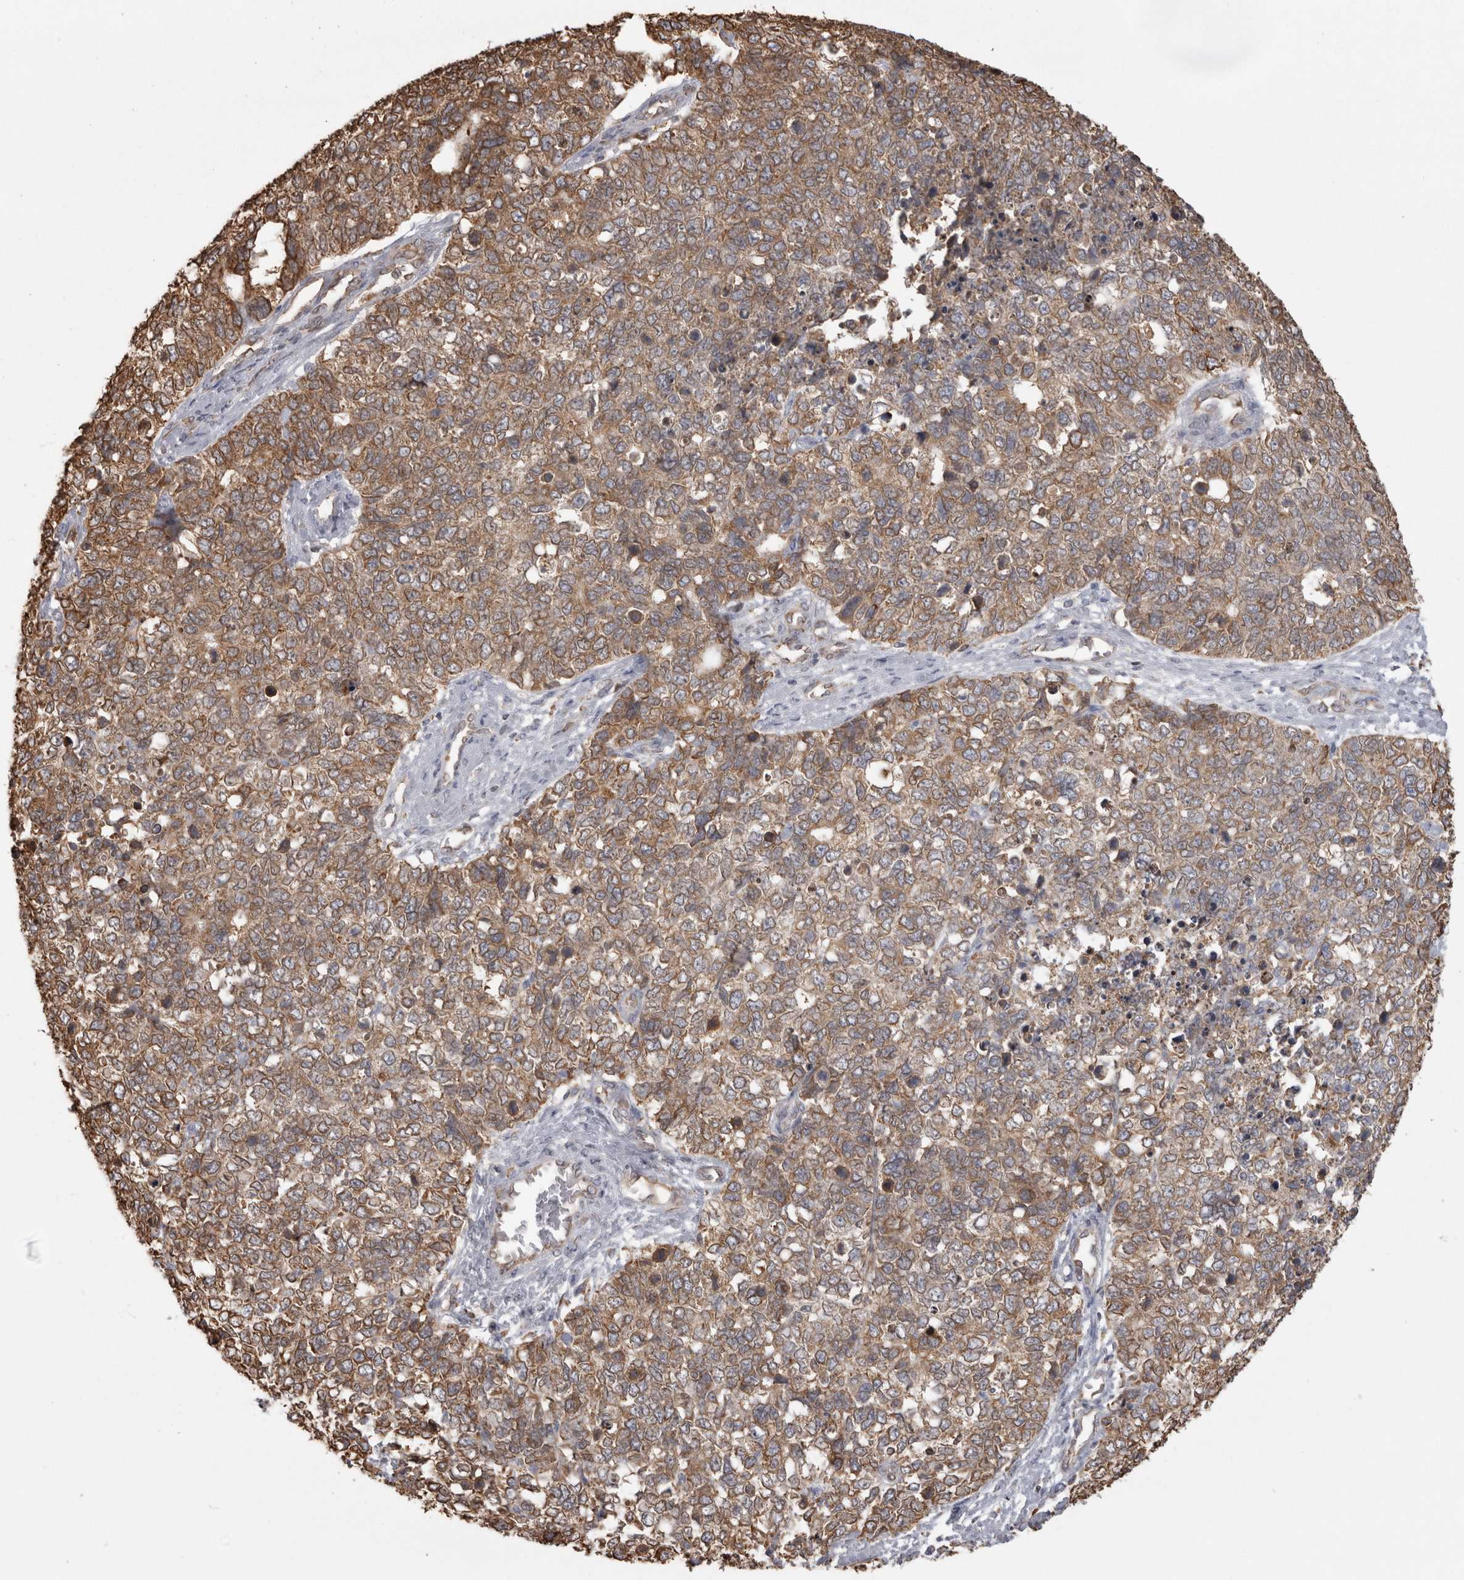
{"staining": {"intensity": "moderate", "quantity": ">75%", "location": "cytoplasmic/membranous"}, "tissue": "cervical cancer", "cell_type": "Tumor cells", "image_type": "cancer", "snomed": [{"axis": "morphology", "description": "Squamous cell carcinoma, NOS"}, {"axis": "topography", "description": "Cervix"}], "caption": "An immunohistochemistry histopathology image of tumor tissue is shown. Protein staining in brown shows moderate cytoplasmic/membranous positivity in cervical cancer (squamous cell carcinoma) within tumor cells.", "gene": "PON2", "patient": {"sex": "female", "age": 63}}